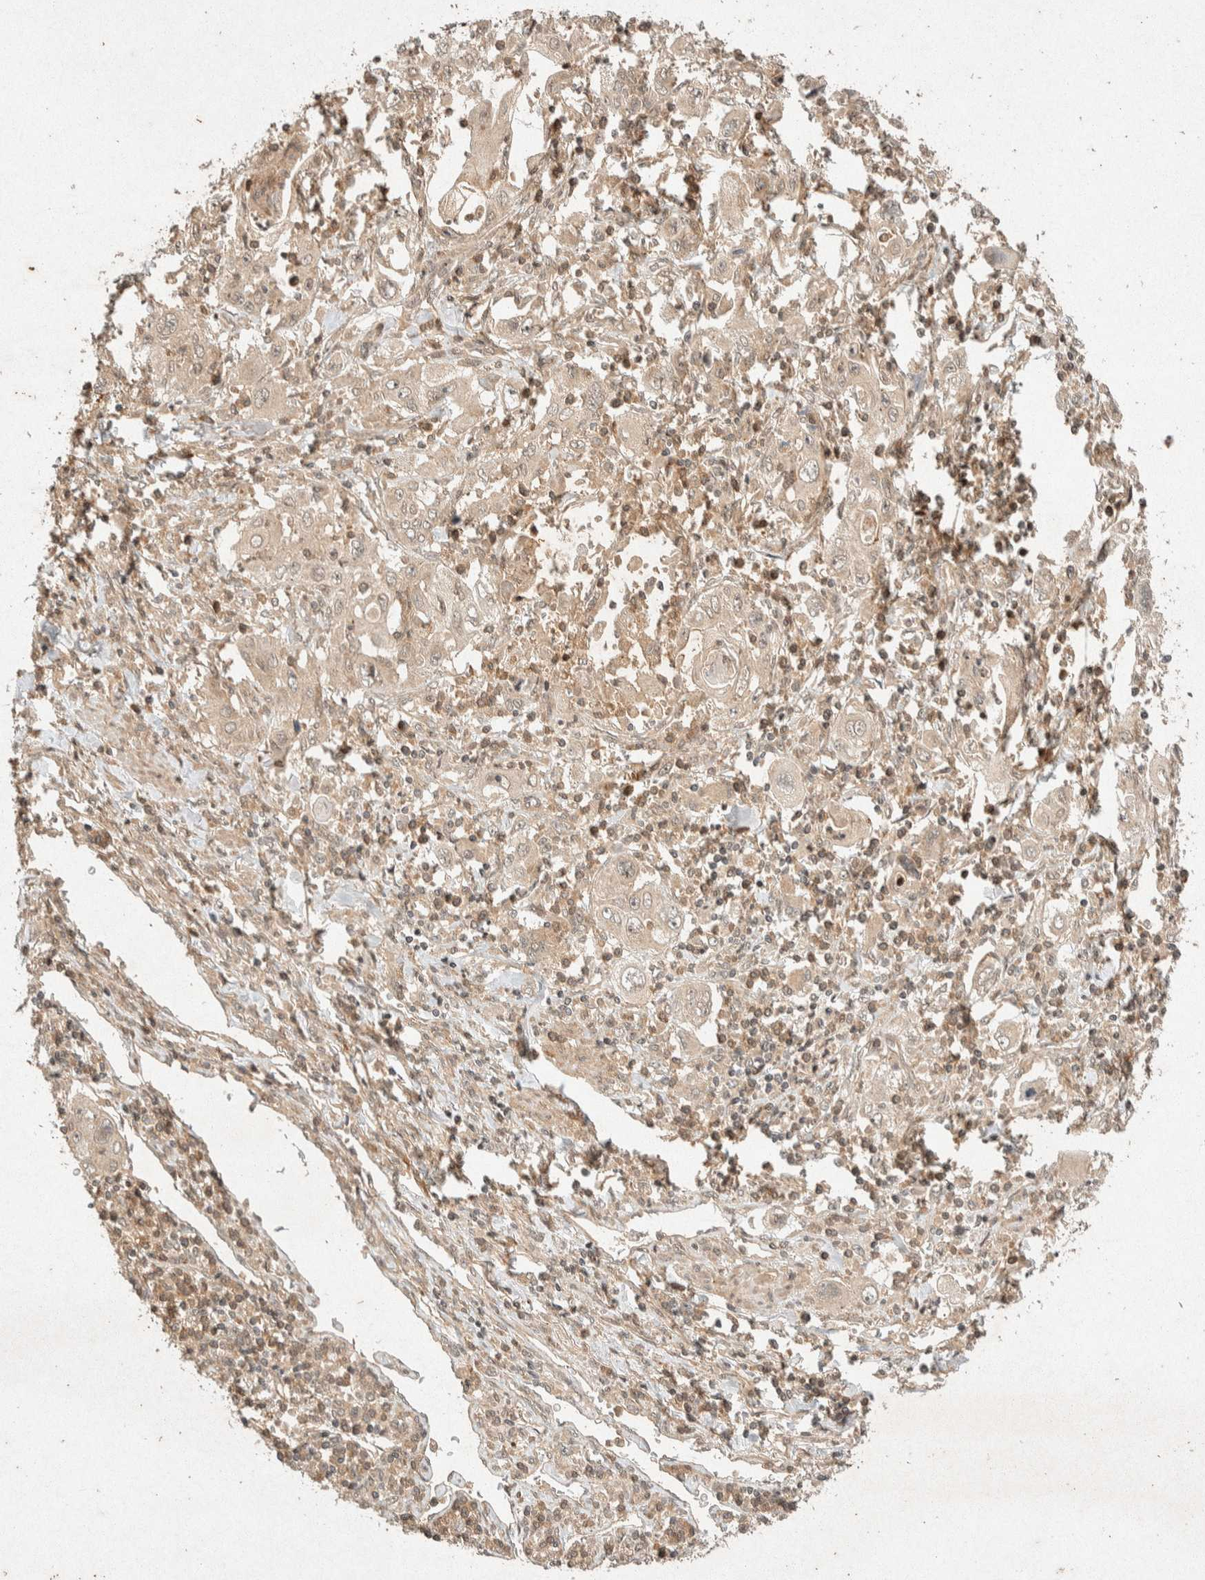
{"staining": {"intensity": "negative", "quantity": "none", "location": "none"}, "tissue": "pancreatic cancer", "cell_type": "Tumor cells", "image_type": "cancer", "snomed": [{"axis": "morphology", "description": "Adenocarcinoma, NOS"}, {"axis": "topography", "description": "Pancreas"}], "caption": "DAB immunohistochemical staining of pancreatic cancer (adenocarcinoma) exhibits no significant expression in tumor cells.", "gene": "THRA", "patient": {"sex": "male", "age": 70}}